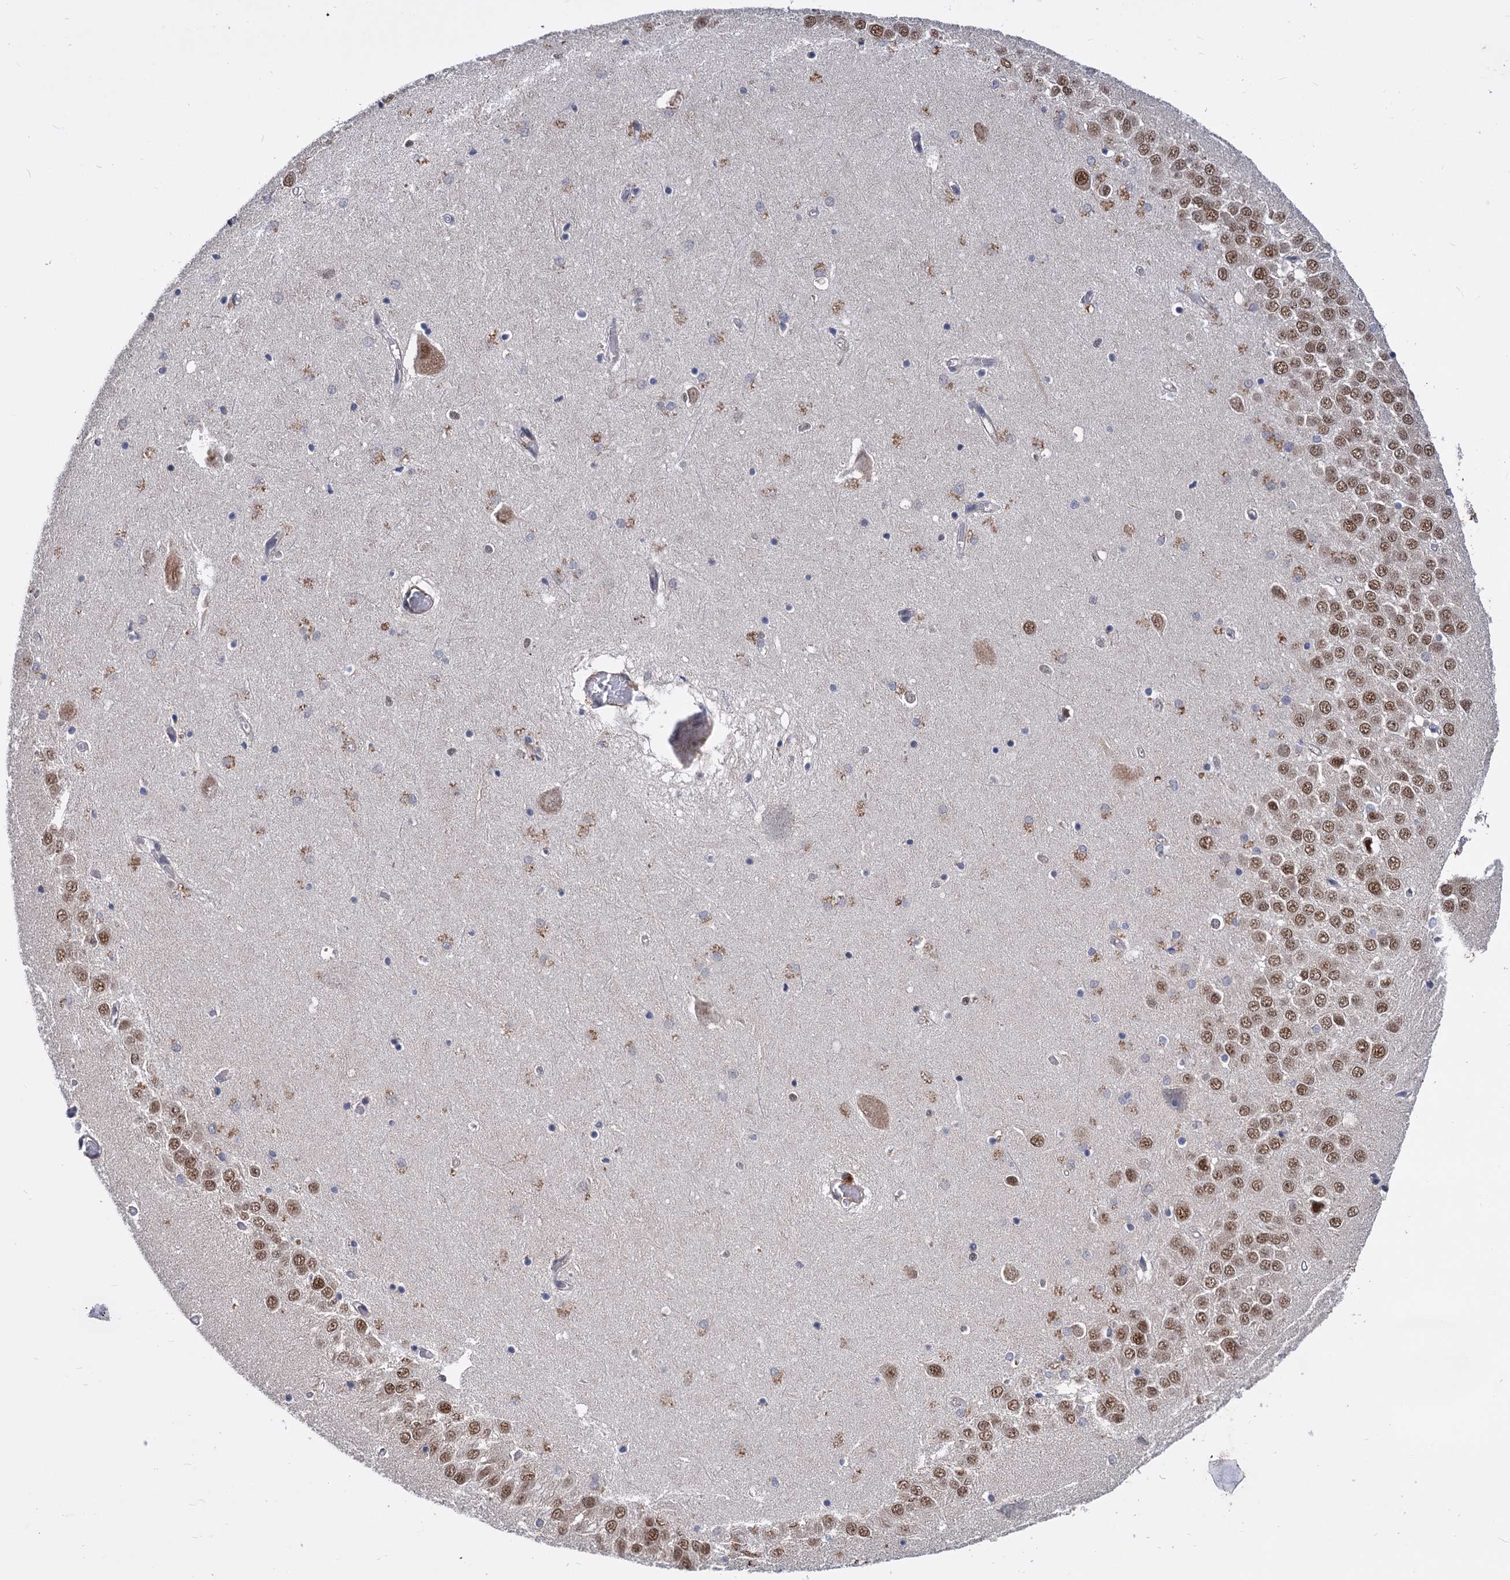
{"staining": {"intensity": "weak", "quantity": "<25%", "location": "cytoplasmic/membranous"}, "tissue": "hippocampus", "cell_type": "Glial cells", "image_type": "normal", "snomed": [{"axis": "morphology", "description": "Normal tissue, NOS"}, {"axis": "topography", "description": "Hippocampus"}], "caption": "DAB (3,3'-diaminobenzidine) immunohistochemical staining of unremarkable hippocampus demonstrates no significant expression in glial cells.", "gene": "PSMD4", "patient": {"sex": "male", "age": 70}}